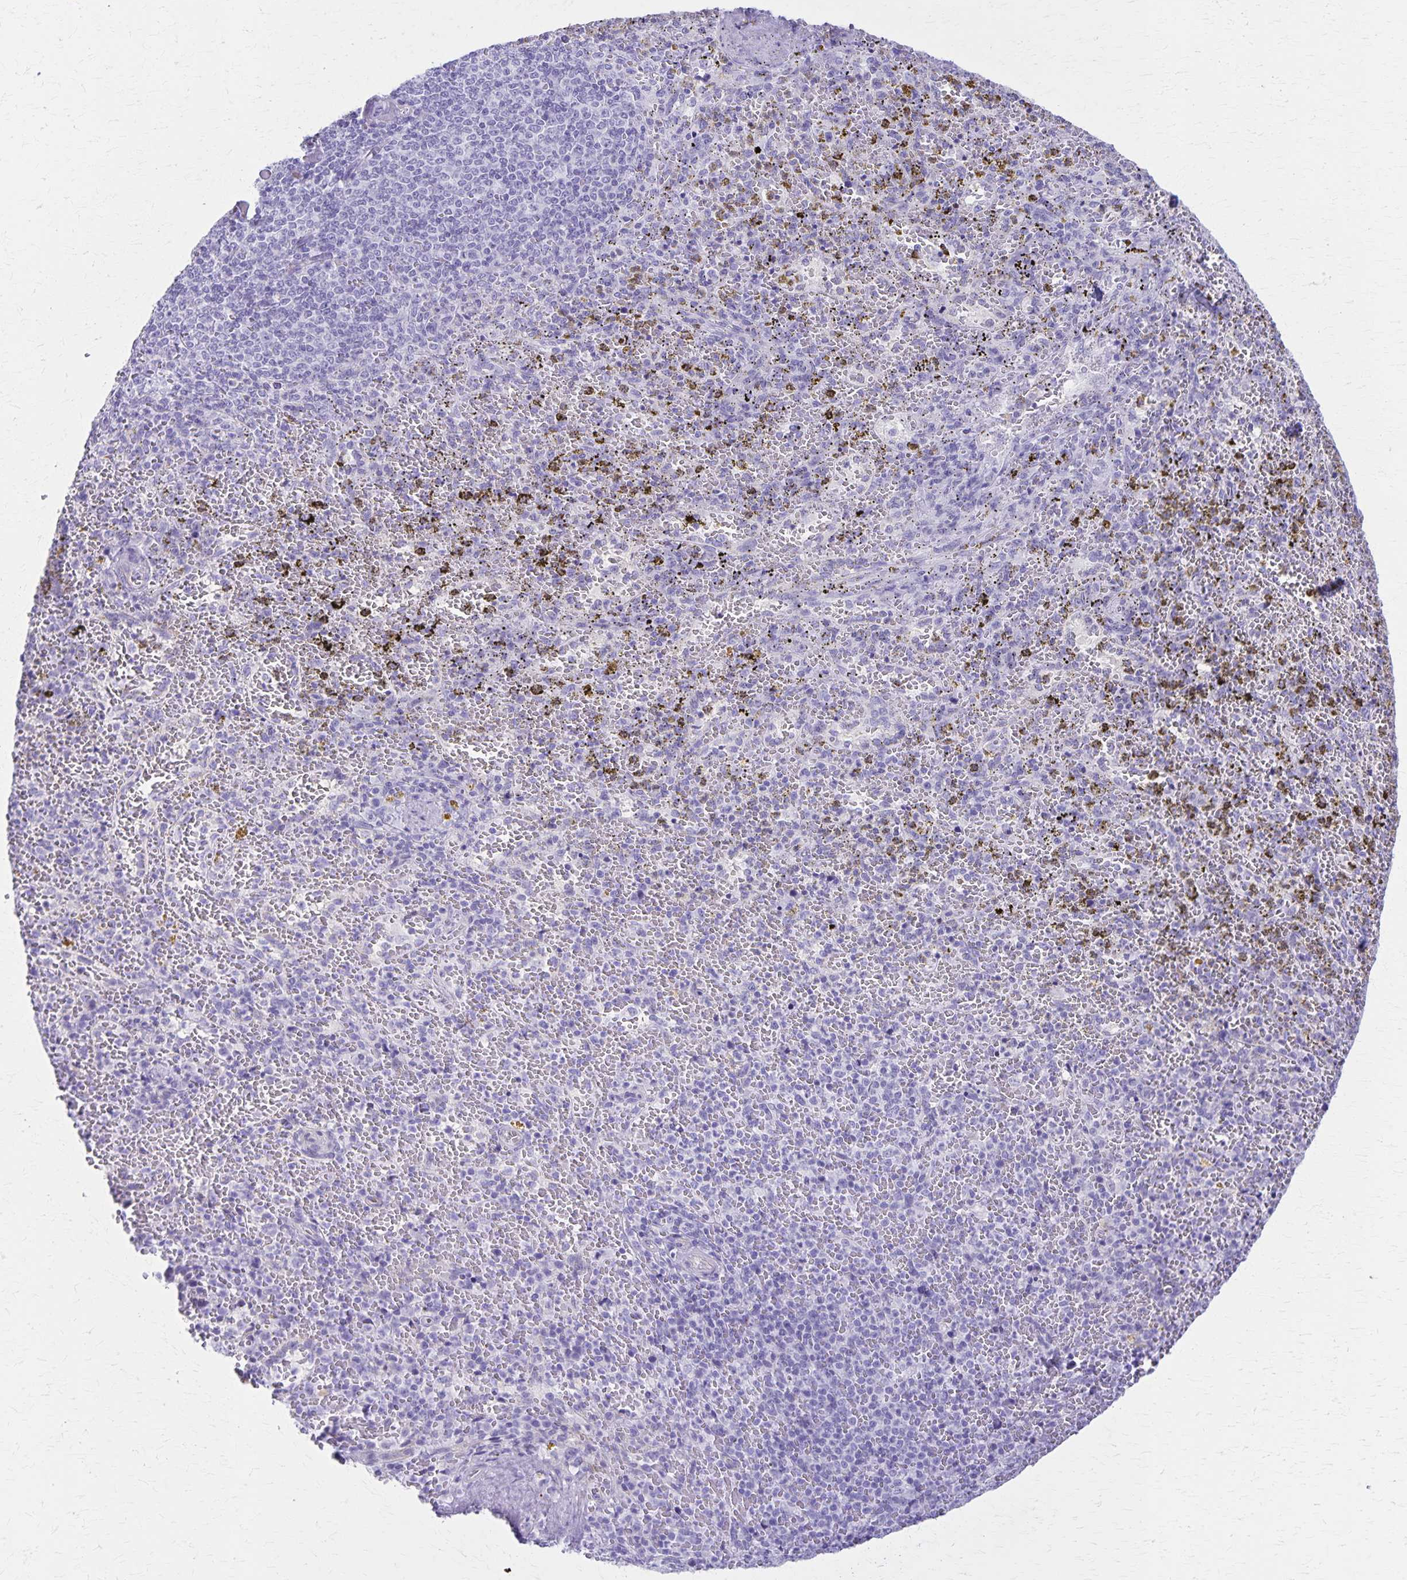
{"staining": {"intensity": "negative", "quantity": "none", "location": "none"}, "tissue": "spleen", "cell_type": "Cells in red pulp", "image_type": "normal", "snomed": [{"axis": "morphology", "description": "Normal tissue, NOS"}, {"axis": "topography", "description": "Spleen"}], "caption": "Immunohistochemical staining of unremarkable human spleen demonstrates no significant staining in cells in red pulp.", "gene": "DEFA5", "patient": {"sex": "female", "age": 50}}